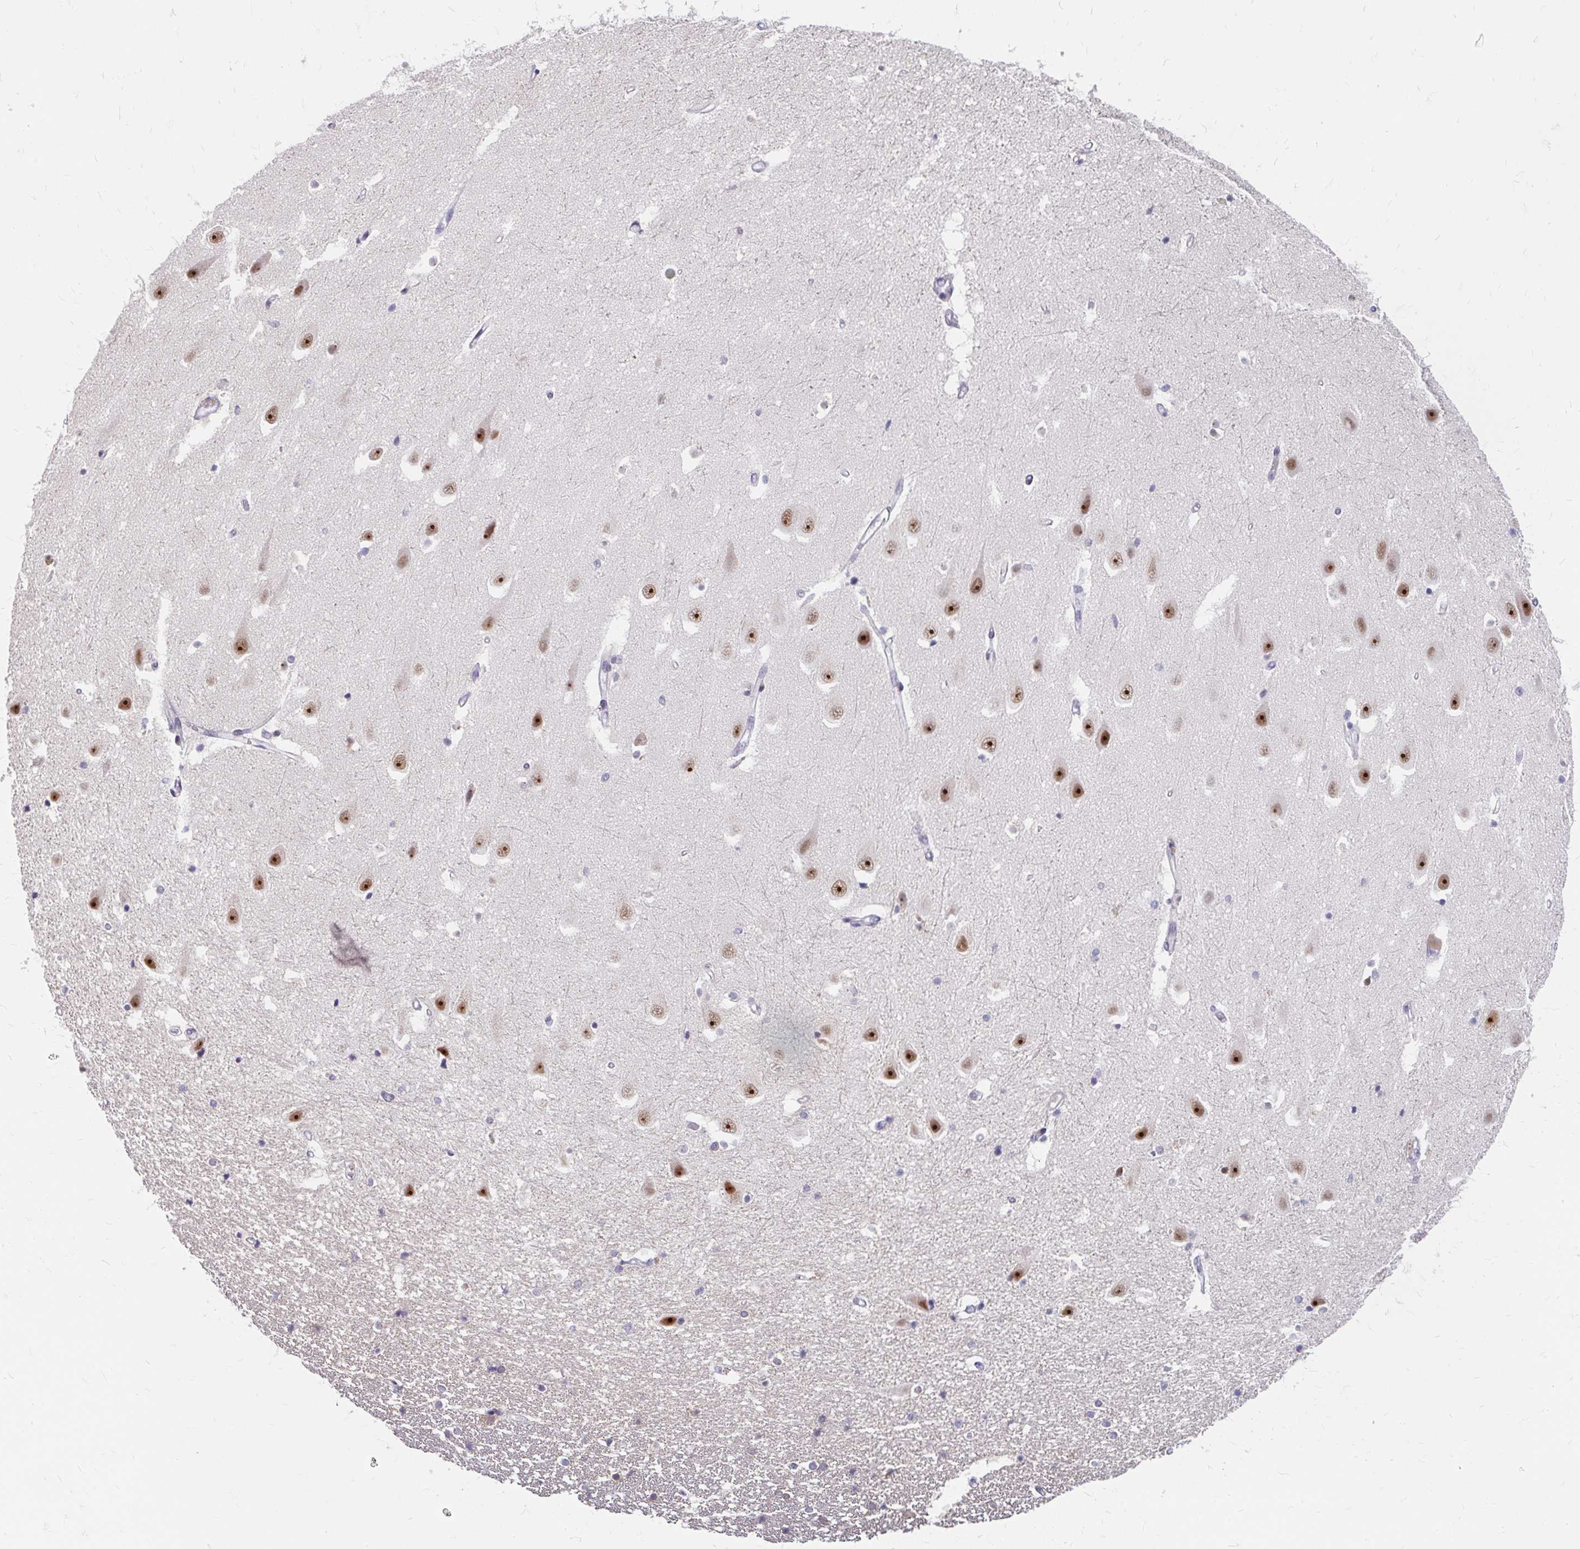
{"staining": {"intensity": "negative", "quantity": "none", "location": "none"}, "tissue": "hippocampus", "cell_type": "Glial cells", "image_type": "normal", "snomed": [{"axis": "morphology", "description": "Normal tissue, NOS"}, {"axis": "topography", "description": "Hippocampus"}], "caption": "A histopathology image of human hippocampus is negative for staining in glial cells. (Brightfield microscopy of DAB IHC at high magnification).", "gene": "GTF2H1", "patient": {"sex": "male", "age": 63}}